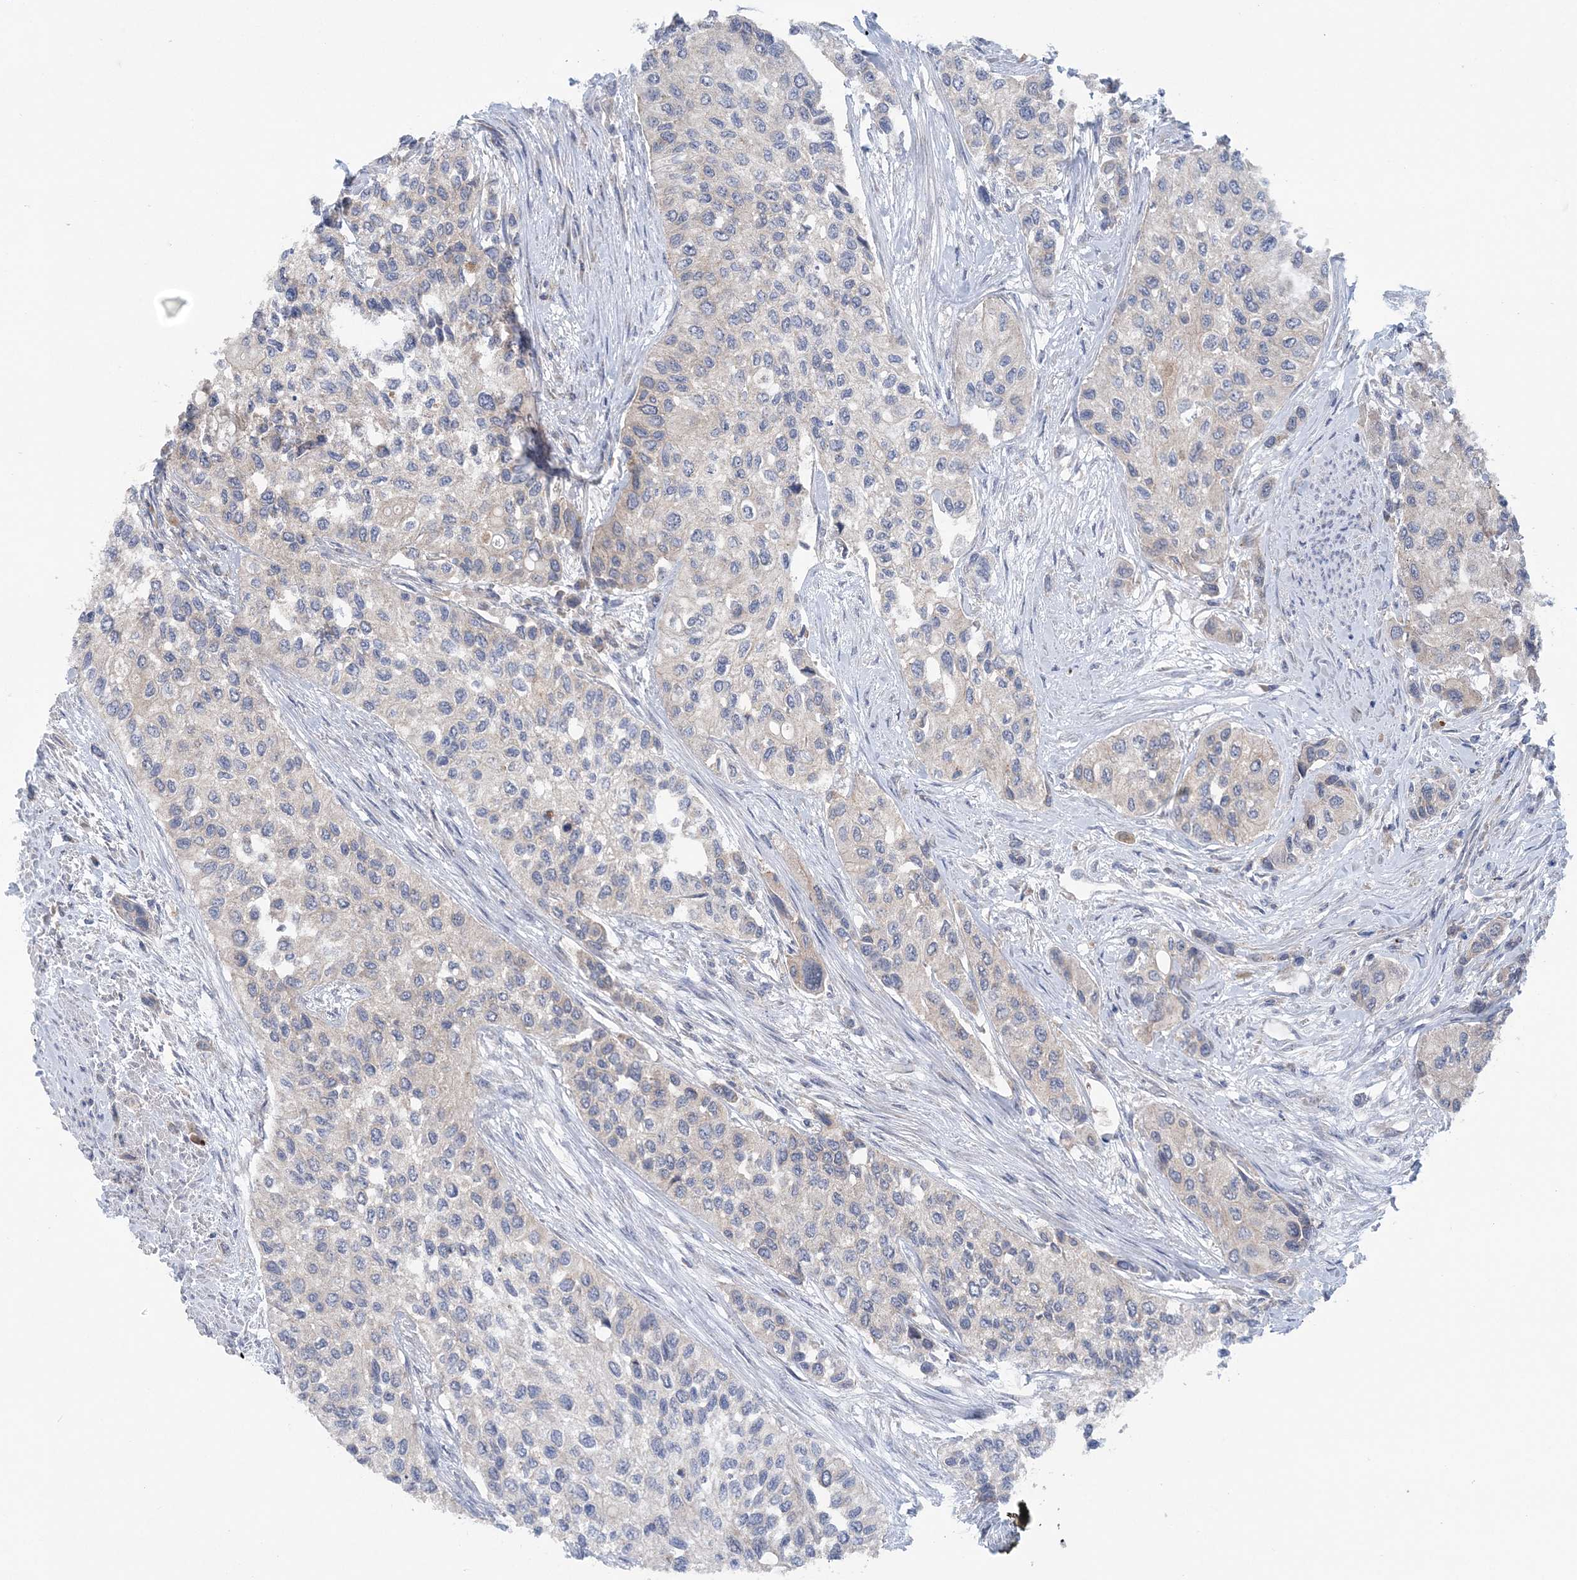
{"staining": {"intensity": "negative", "quantity": "none", "location": "none"}, "tissue": "urothelial cancer", "cell_type": "Tumor cells", "image_type": "cancer", "snomed": [{"axis": "morphology", "description": "Normal tissue, NOS"}, {"axis": "morphology", "description": "Urothelial carcinoma, High grade"}, {"axis": "topography", "description": "Vascular tissue"}, {"axis": "topography", "description": "Urinary bladder"}], "caption": "An immunohistochemistry photomicrograph of urothelial cancer is shown. There is no staining in tumor cells of urothelial cancer.", "gene": "COPE", "patient": {"sex": "female", "age": 56}}